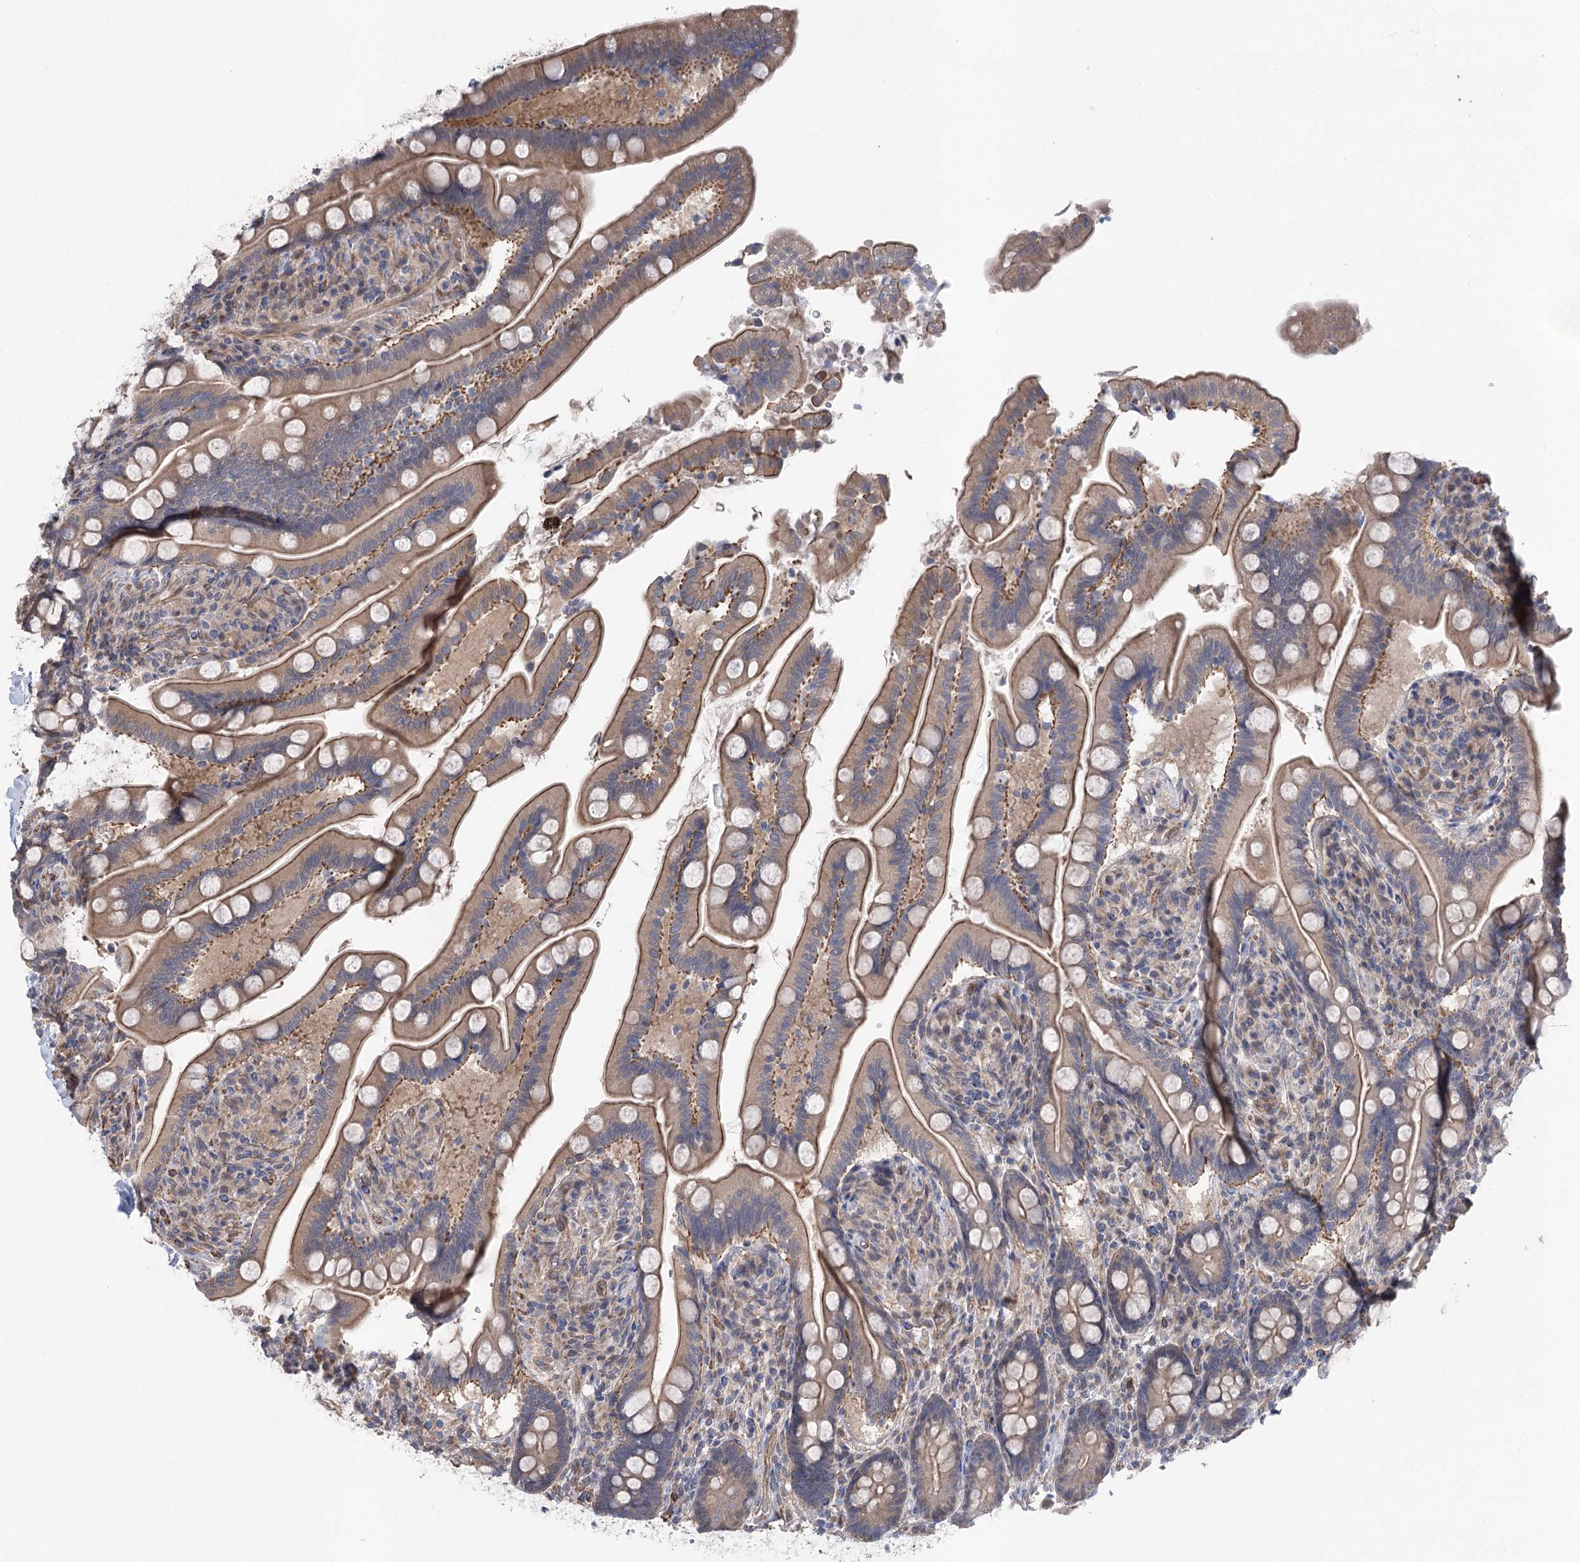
{"staining": {"intensity": "moderate", "quantity": ">75%", "location": "cytoplasmic/membranous"}, "tissue": "small intestine", "cell_type": "Glandular cells", "image_type": "normal", "snomed": [{"axis": "morphology", "description": "Normal tissue, NOS"}, {"axis": "topography", "description": "Small intestine"}], "caption": "About >75% of glandular cells in unremarkable small intestine demonstrate moderate cytoplasmic/membranous protein staining as visualized by brown immunohistochemical staining.", "gene": "RWDD4", "patient": {"sex": "female", "age": 64}}